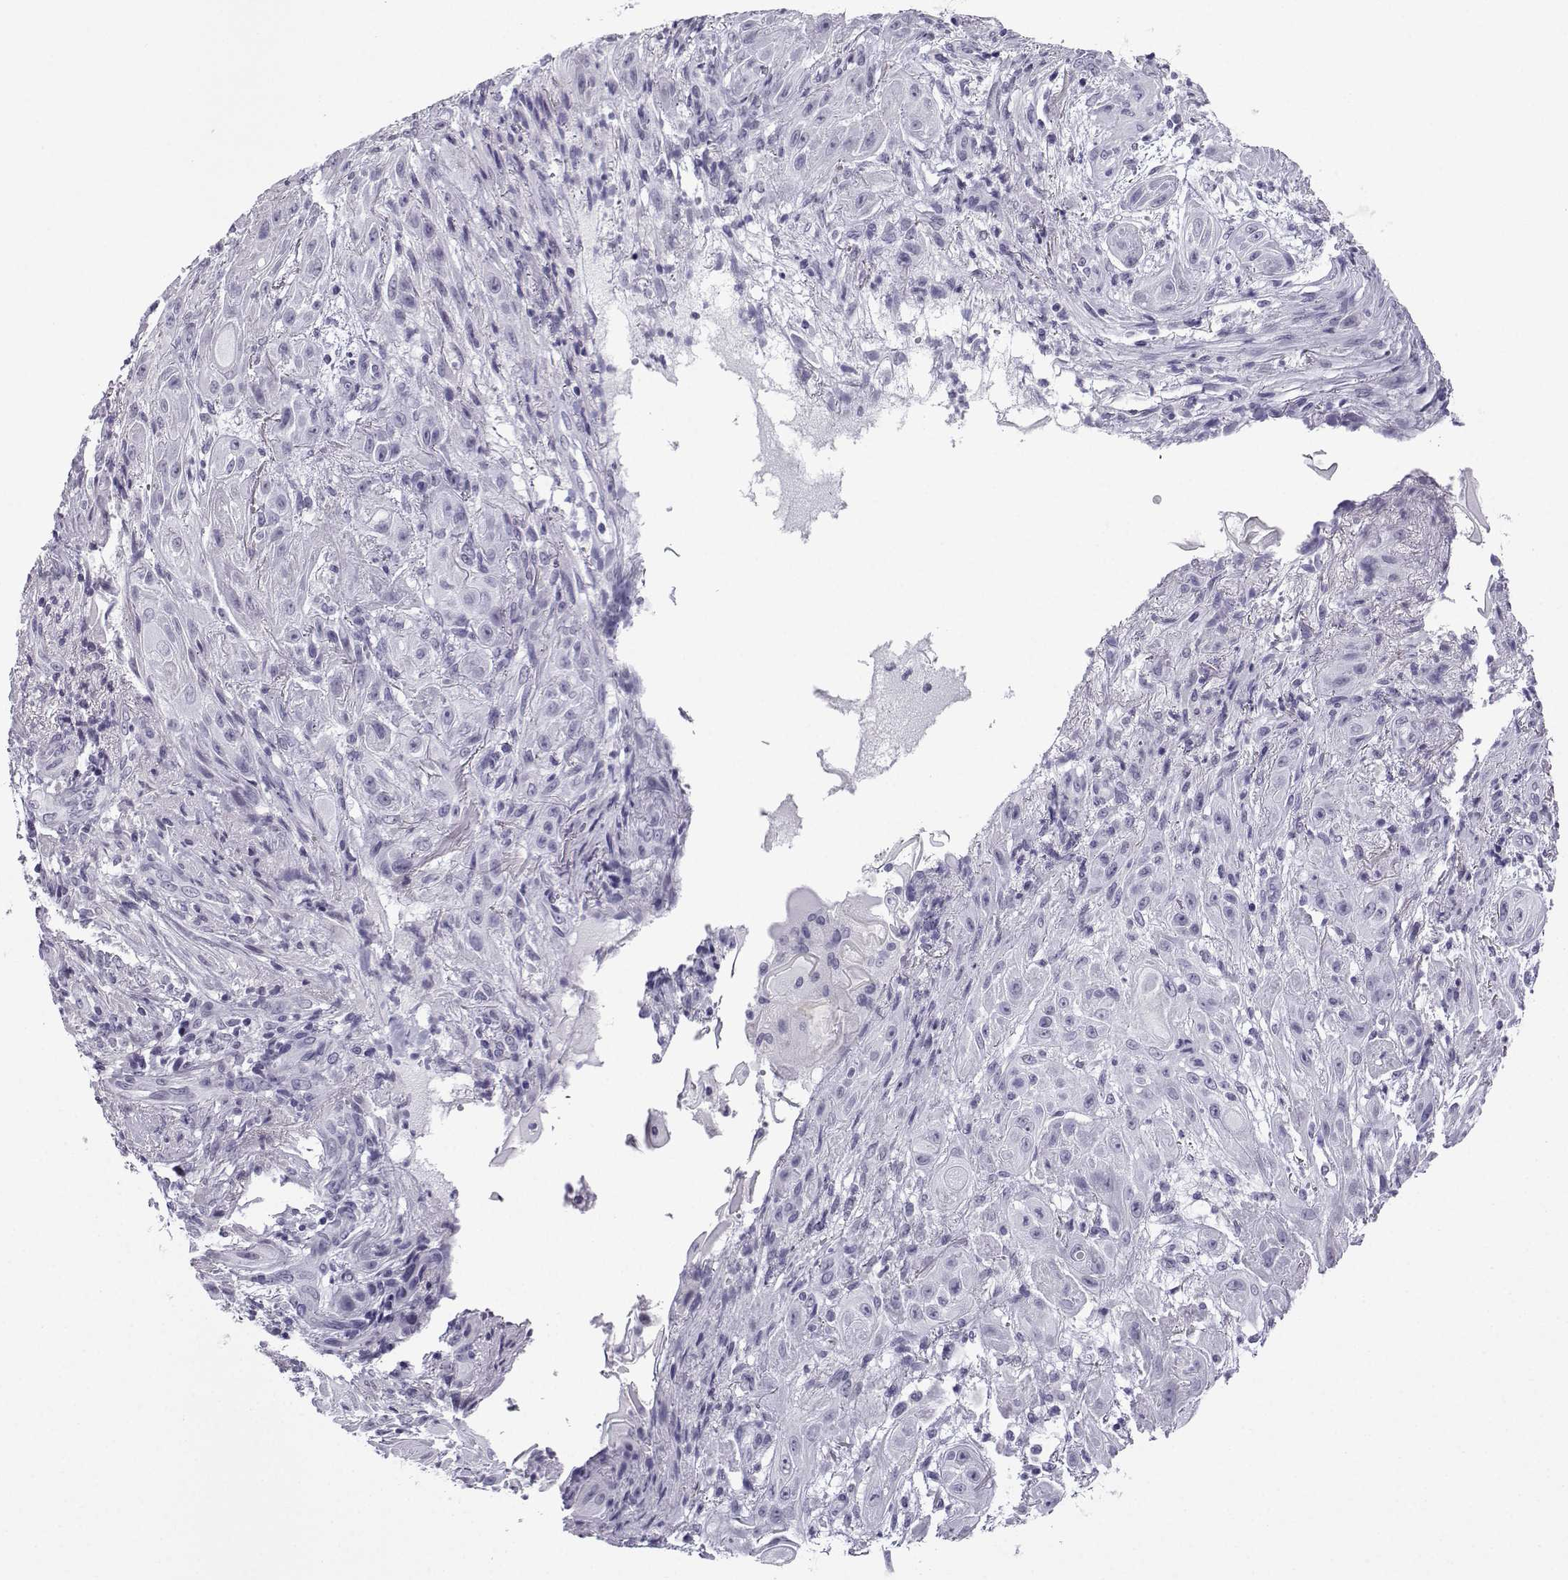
{"staining": {"intensity": "negative", "quantity": "none", "location": "none"}, "tissue": "skin cancer", "cell_type": "Tumor cells", "image_type": "cancer", "snomed": [{"axis": "morphology", "description": "Squamous cell carcinoma, NOS"}, {"axis": "topography", "description": "Skin"}], "caption": "Tumor cells show no significant staining in skin cancer (squamous cell carcinoma).", "gene": "MRGBP", "patient": {"sex": "male", "age": 62}}